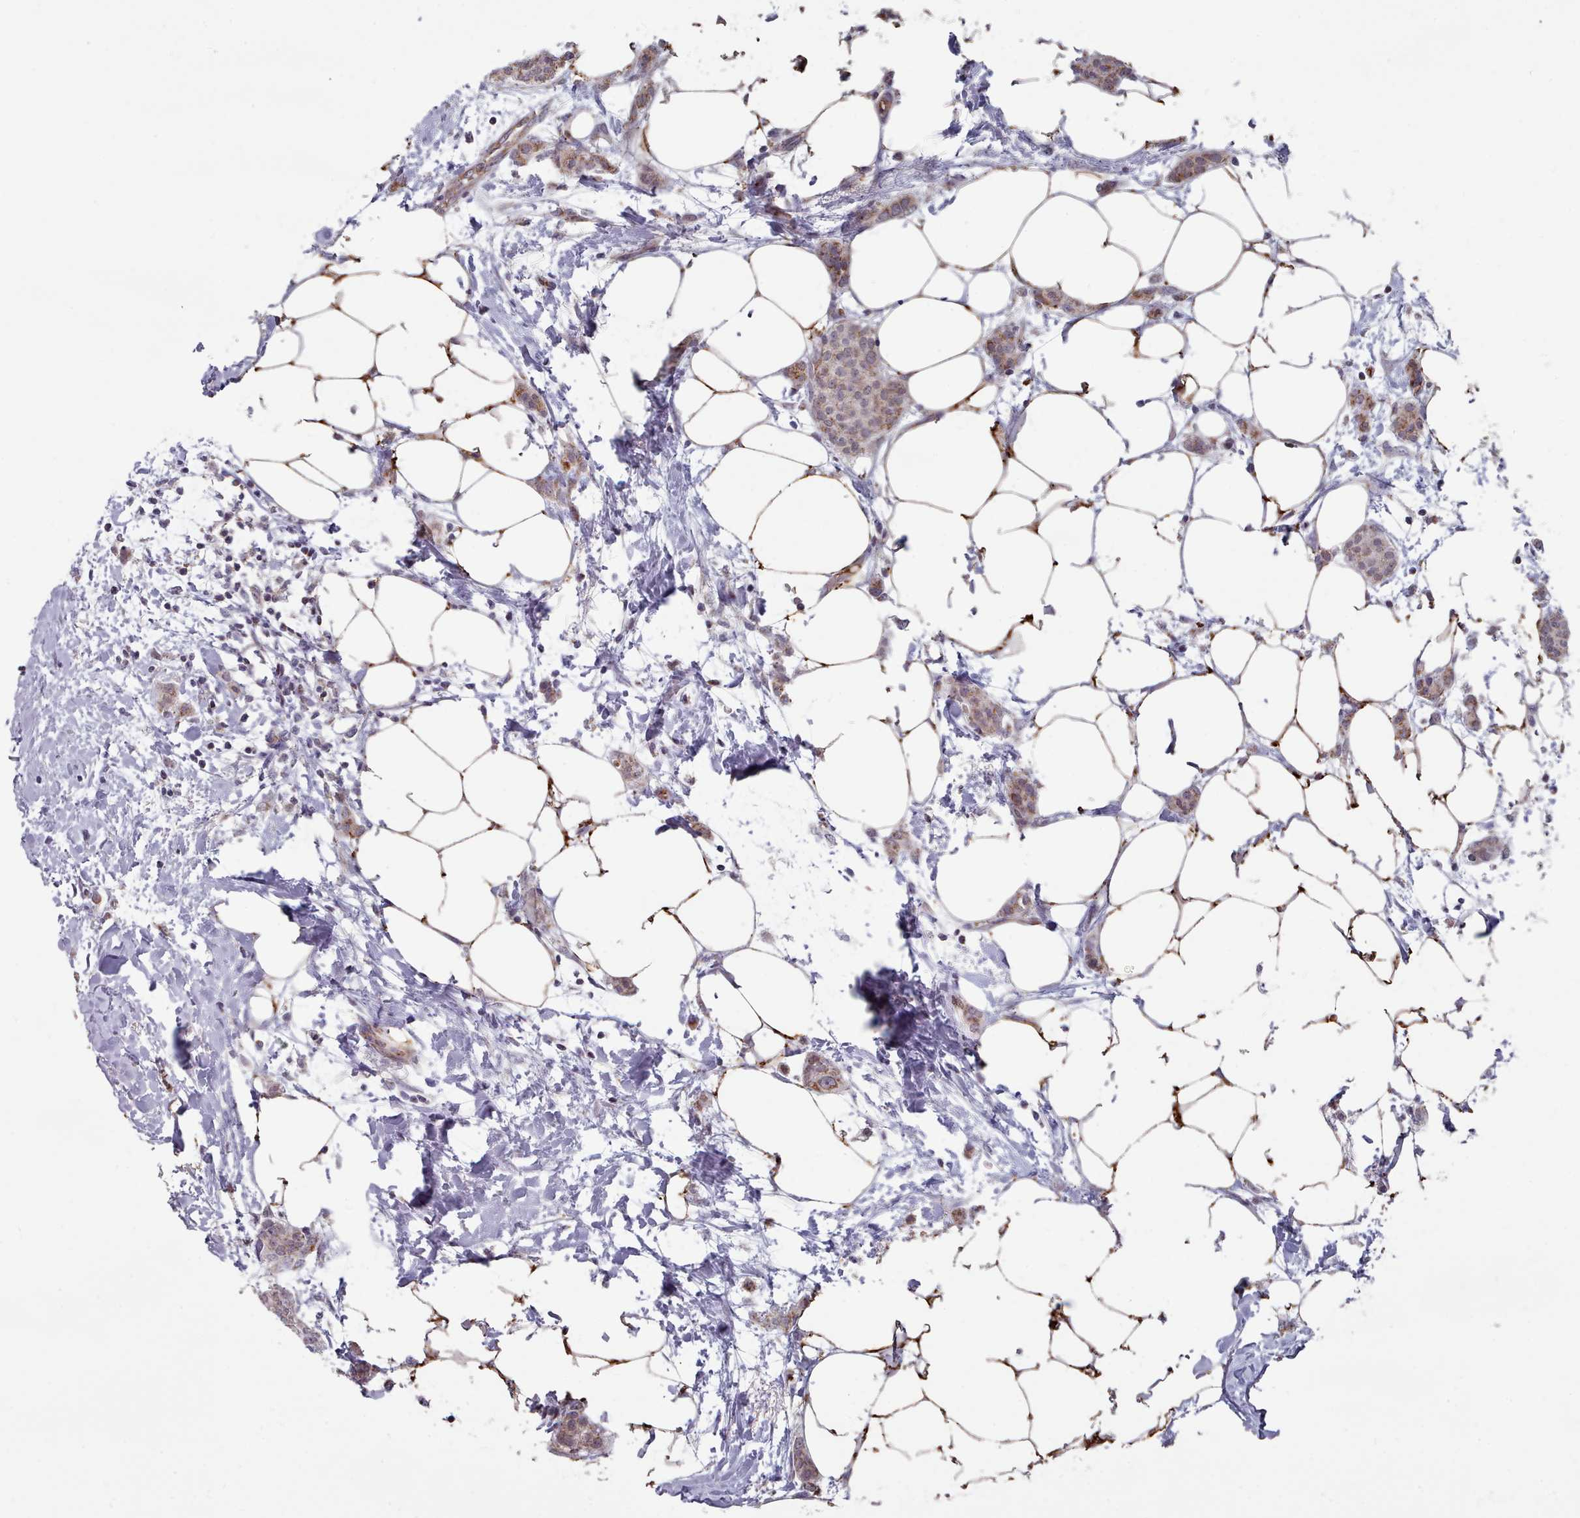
{"staining": {"intensity": "weak", "quantity": "25%-75%", "location": "cytoplasmic/membranous"}, "tissue": "breast cancer", "cell_type": "Tumor cells", "image_type": "cancer", "snomed": [{"axis": "morphology", "description": "Duct carcinoma"}, {"axis": "topography", "description": "Breast"}], "caption": "IHC histopathology image of human breast infiltrating ductal carcinoma stained for a protein (brown), which reveals low levels of weak cytoplasmic/membranous expression in about 25%-75% of tumor cells.", "gene": "TRARG1", "patient": {"sex": "female", "age": 72}}